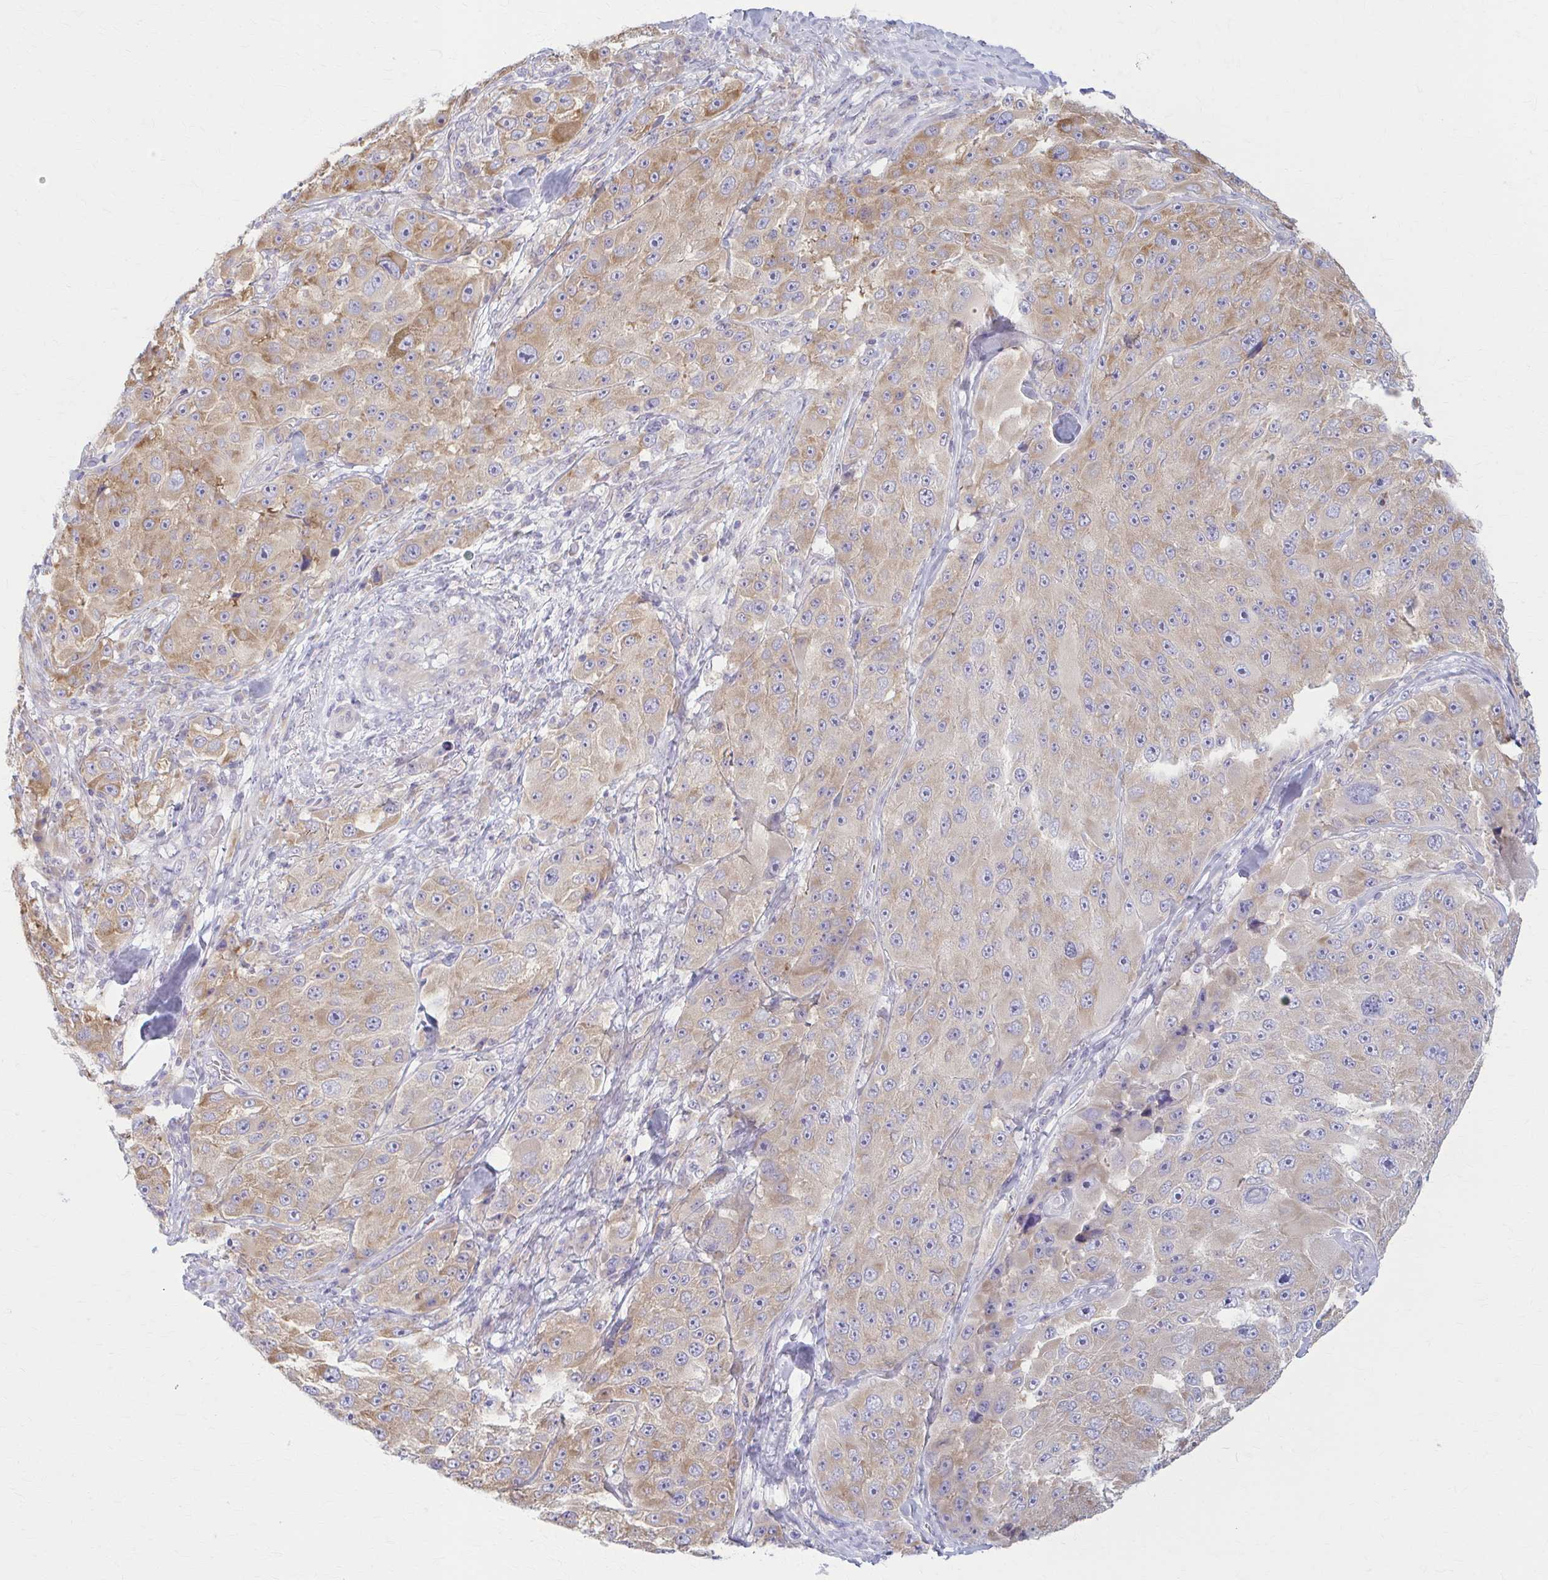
{"staining": {"intensity": "weak", "quantity": ">75%", "location": "cytoplasmic/membranous"}, "tissue": "melanoma", "cell_type": "Tumor cells", "image_type": "cancer", "snomed": [{"axis": "morphology", "description": "Malignant melanoma, Metastatic site"}, {"axis": "topography", "description": "Lymph node"}], "caption": "A brown stain labels weak cytoplasmic/membranous positivity of a protein in human melanoma tumor cells.", "gene": "PRKRA", "patient": {"sex": "male", "age": 62}}